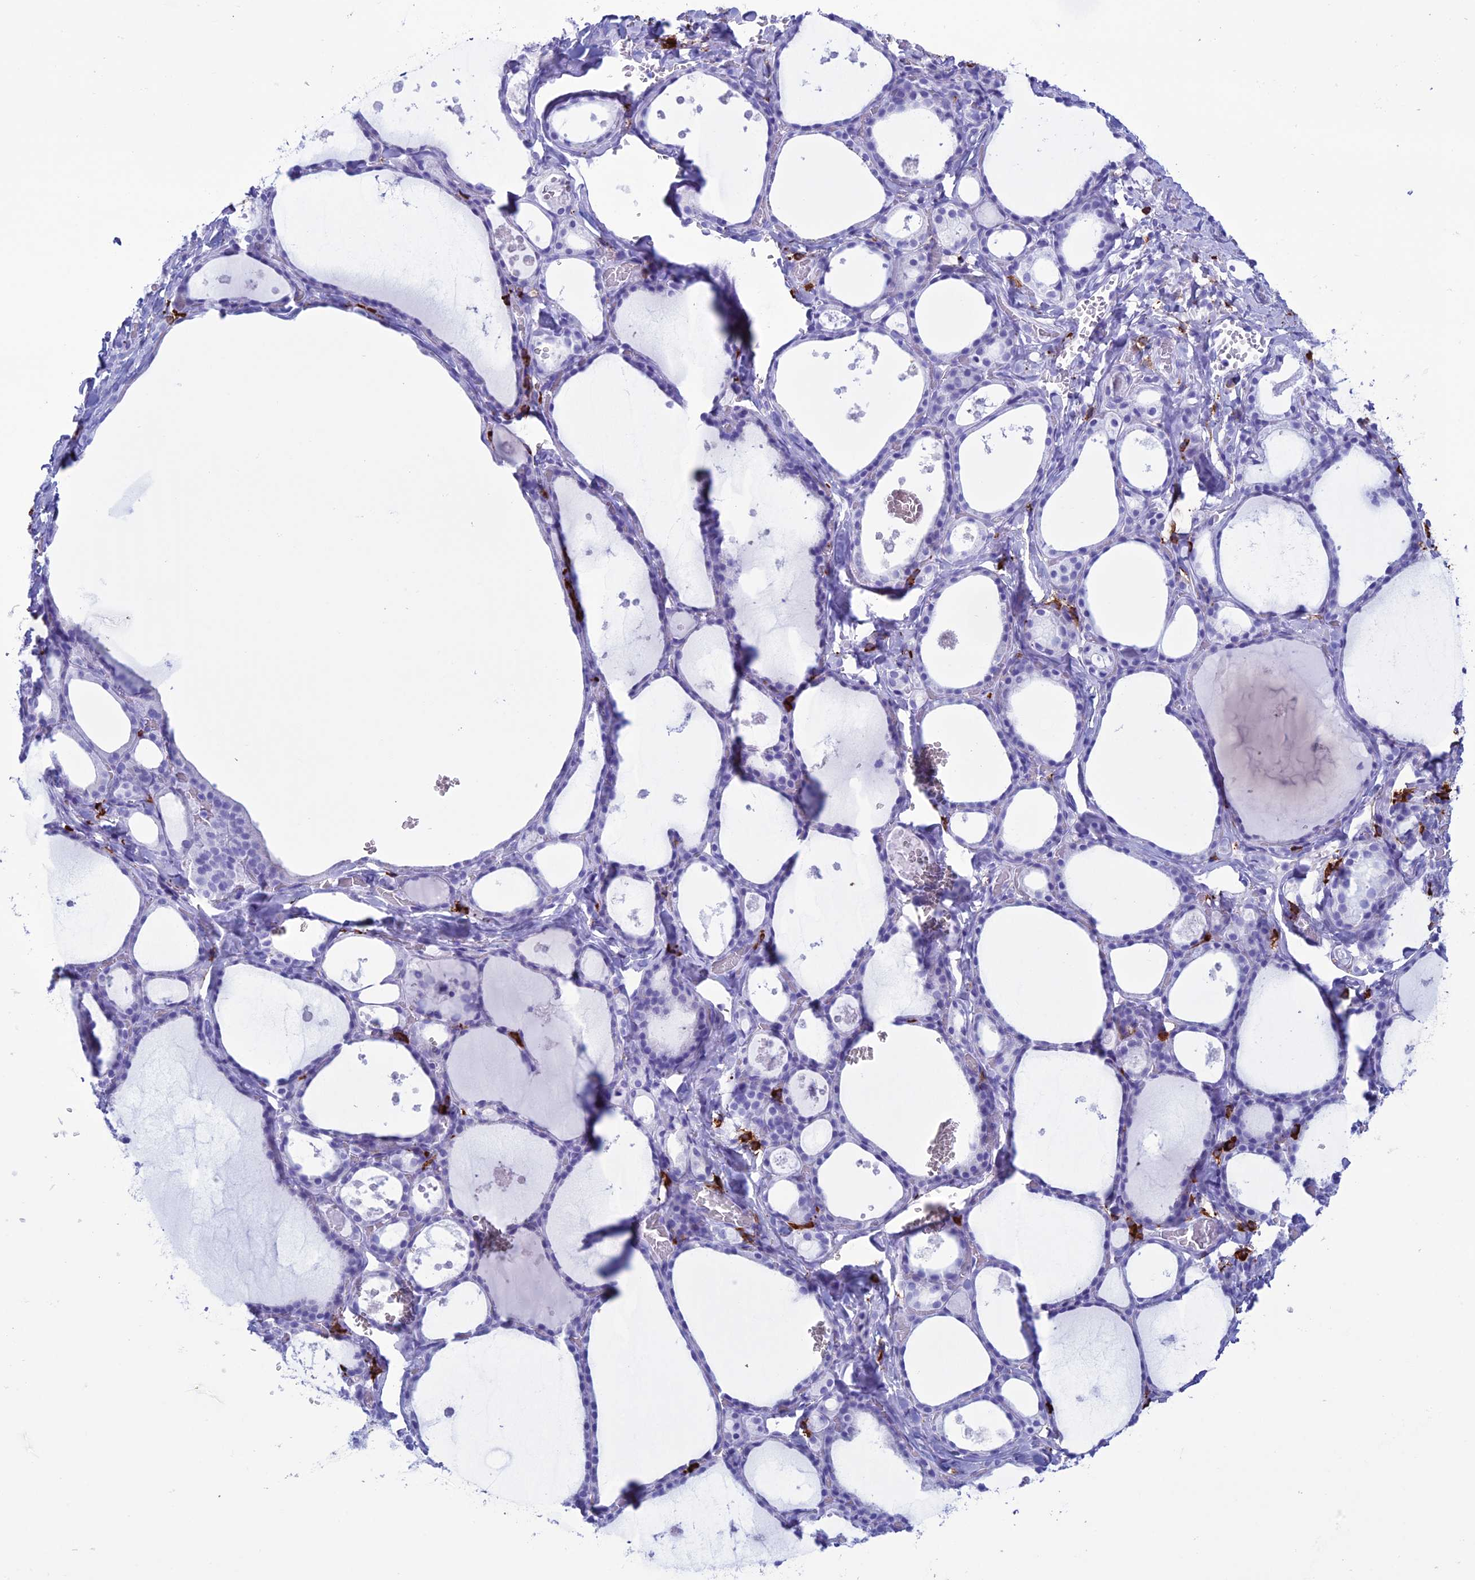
{"staining": {"intensity": "negative", "quantity": "none", "location": "none"}, "tissue": "thyroid gland", "cell_type": "Glandular cells", "image_type": "normal", "snomed": [{"axis": "morphology", "description": "Normal tissue, NOS"}, {"axis": "topography", "description": "Thyroid gland"}], "caption": "This is an immunohistochemistry photomicrograph of unremarkable human thyroid gland. There is no expression in glandular cells.", "gene": "MZB1", "patient": {"sex": "male", "age": 56}}